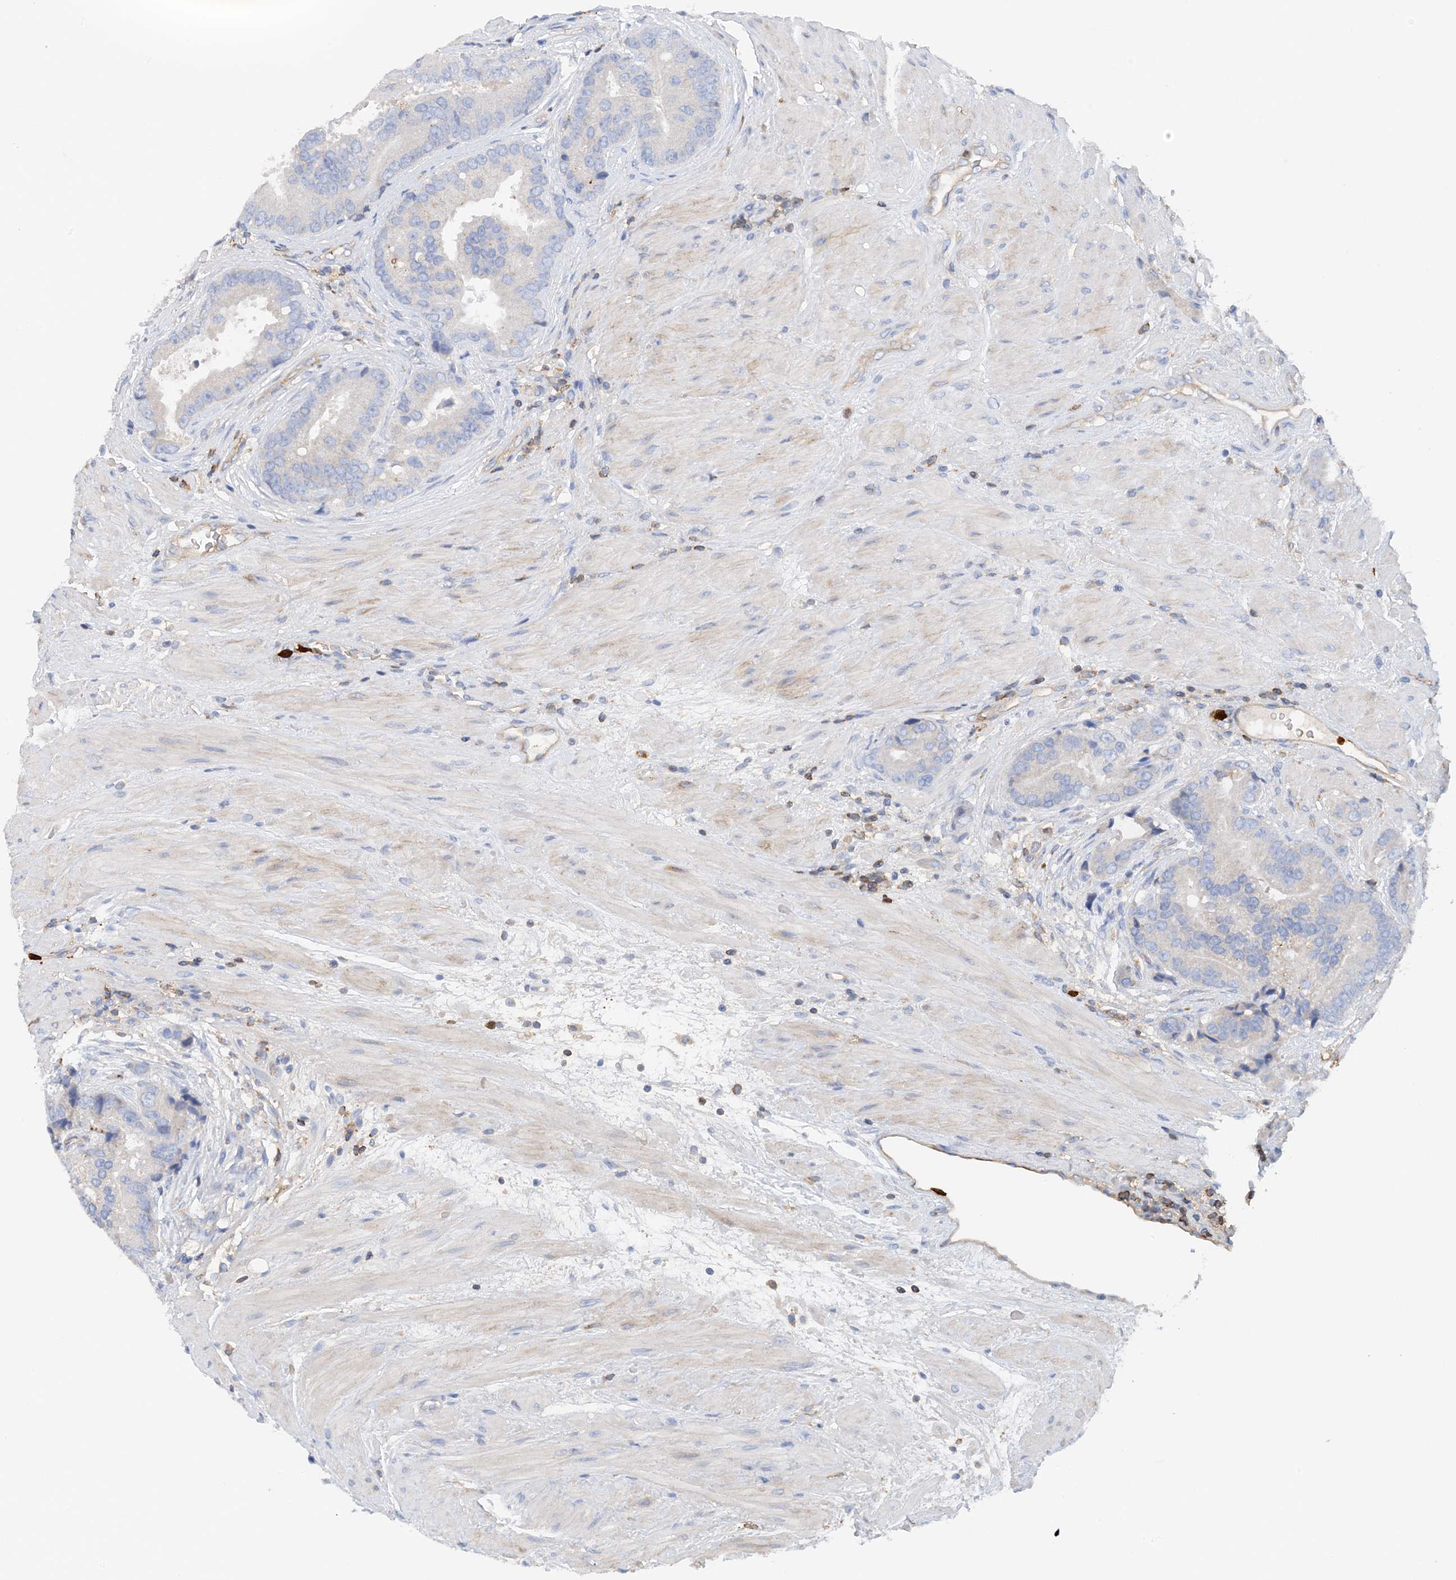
{"staining": {"intensity": "negative", "quantity": "none", "location": "none"}, "tissue": "prostate cancer", "cell_type": "Tumor cells", "image_type": "cancer", "snomed": [{"axis": "morphology", "description": "Adenocarcinoma, High grade"}, {"axis": "topography", "description": "Prostate"}], "caption": "IHC photomicrograph of neoplastic tissue: adenocarcinoma (high-grade) (prostate) stained with DAB shows no significant protein staining in tumor cells.", "gene": "PHACTR2", "patient": {"sex": "male", "age": 70}}